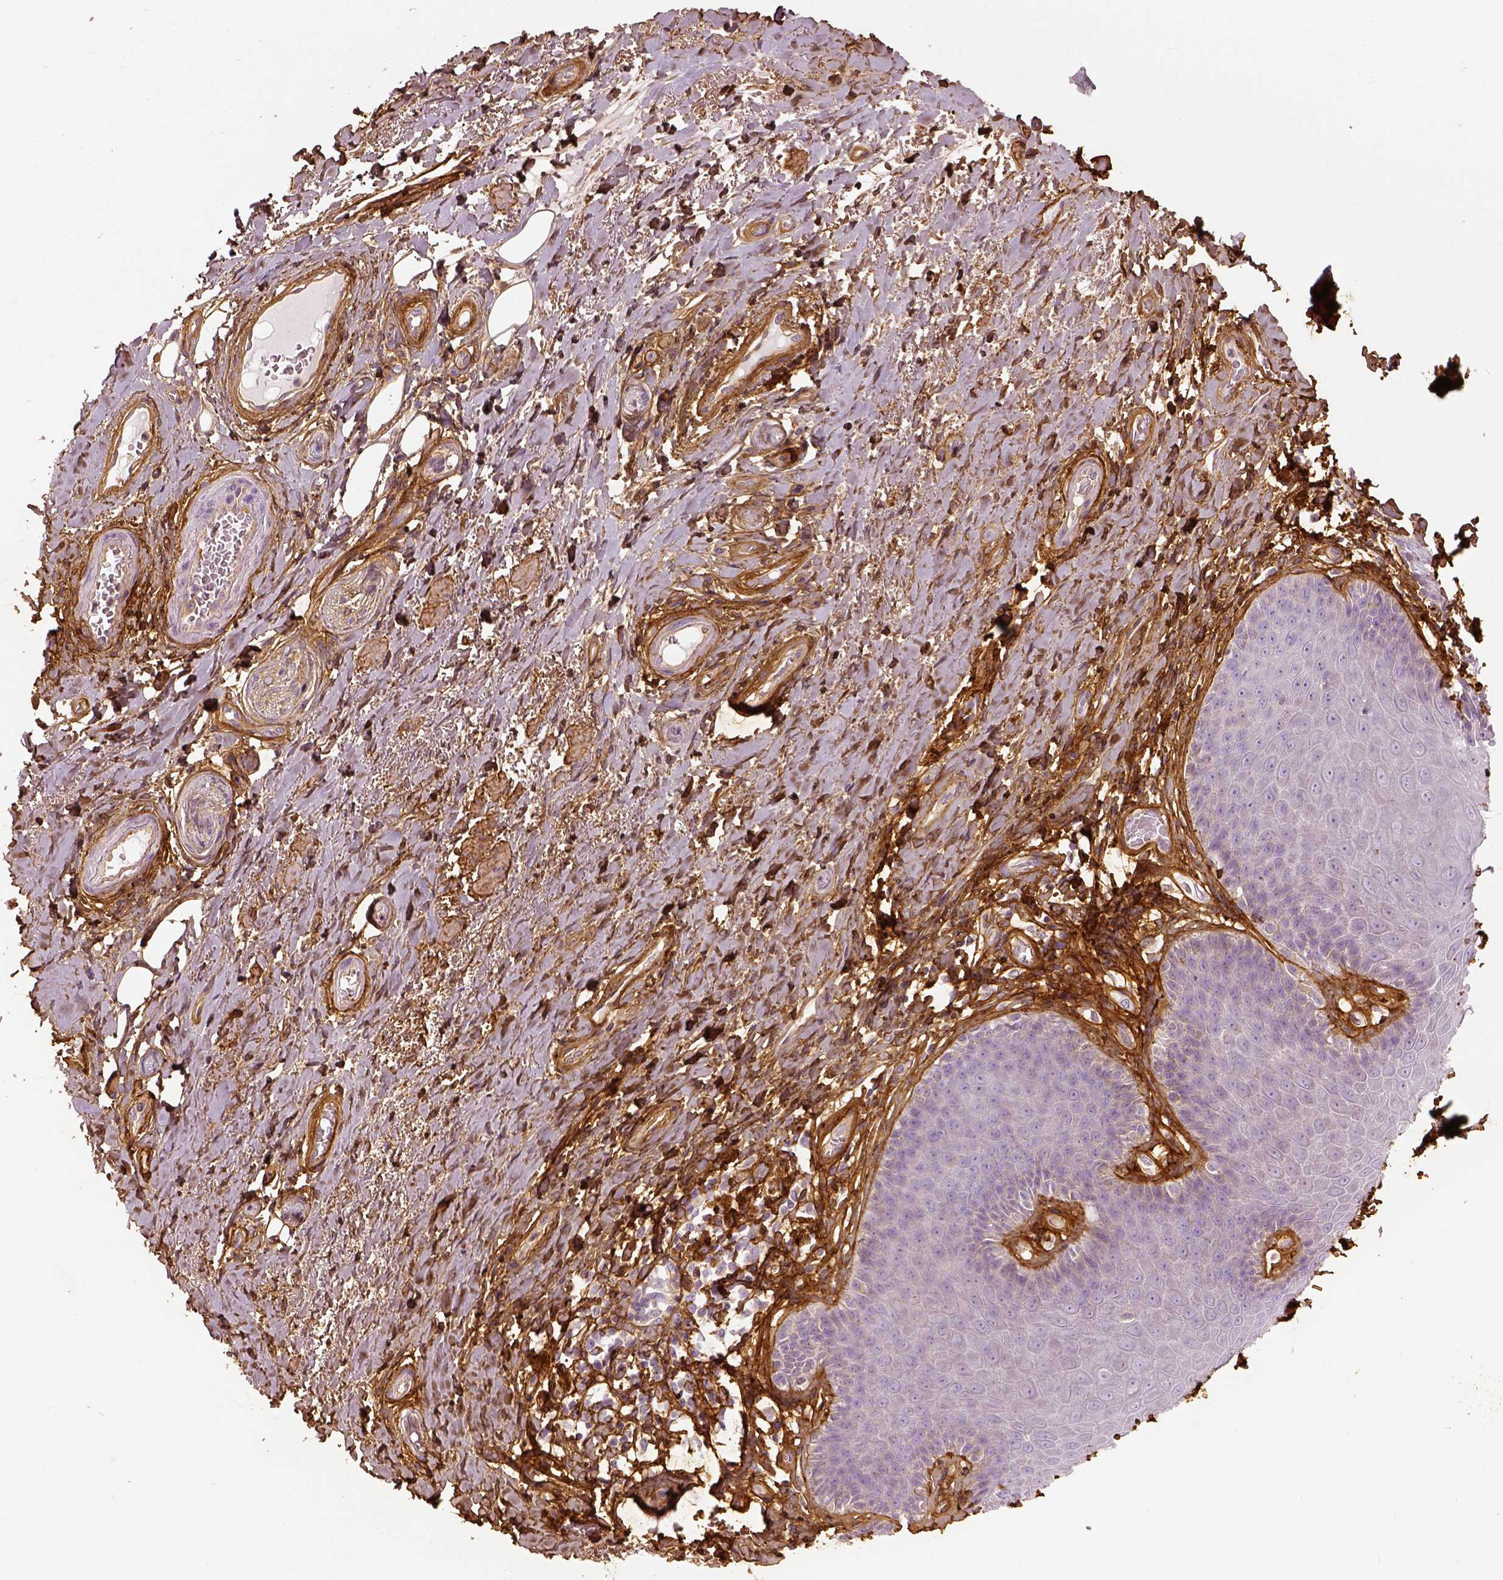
{"staining": {"intensity": "strong", "quantity": ">75%", "location": "cytoplasmic/membranous"}, "tissue": "adipose tissue", "cell_type": "Adipocytes", "image_type": "normal", "snomed": [{"axis": "morphology", "description": "Normal tissue, NOS"}, {"axis": "topography", "description": "Anal"}, {"axis": "topography", "description": "Peripheral nerve tissue"}], "caption": "The micrograph displays staining of normal adipose tissue, revealing strong cytoplasmic/membranous protein staining (brown color) within adipocytes. Nuclei are stained in blue.", "gene": "COL6A2", "patient": {"sex": "male", "age": 53}}